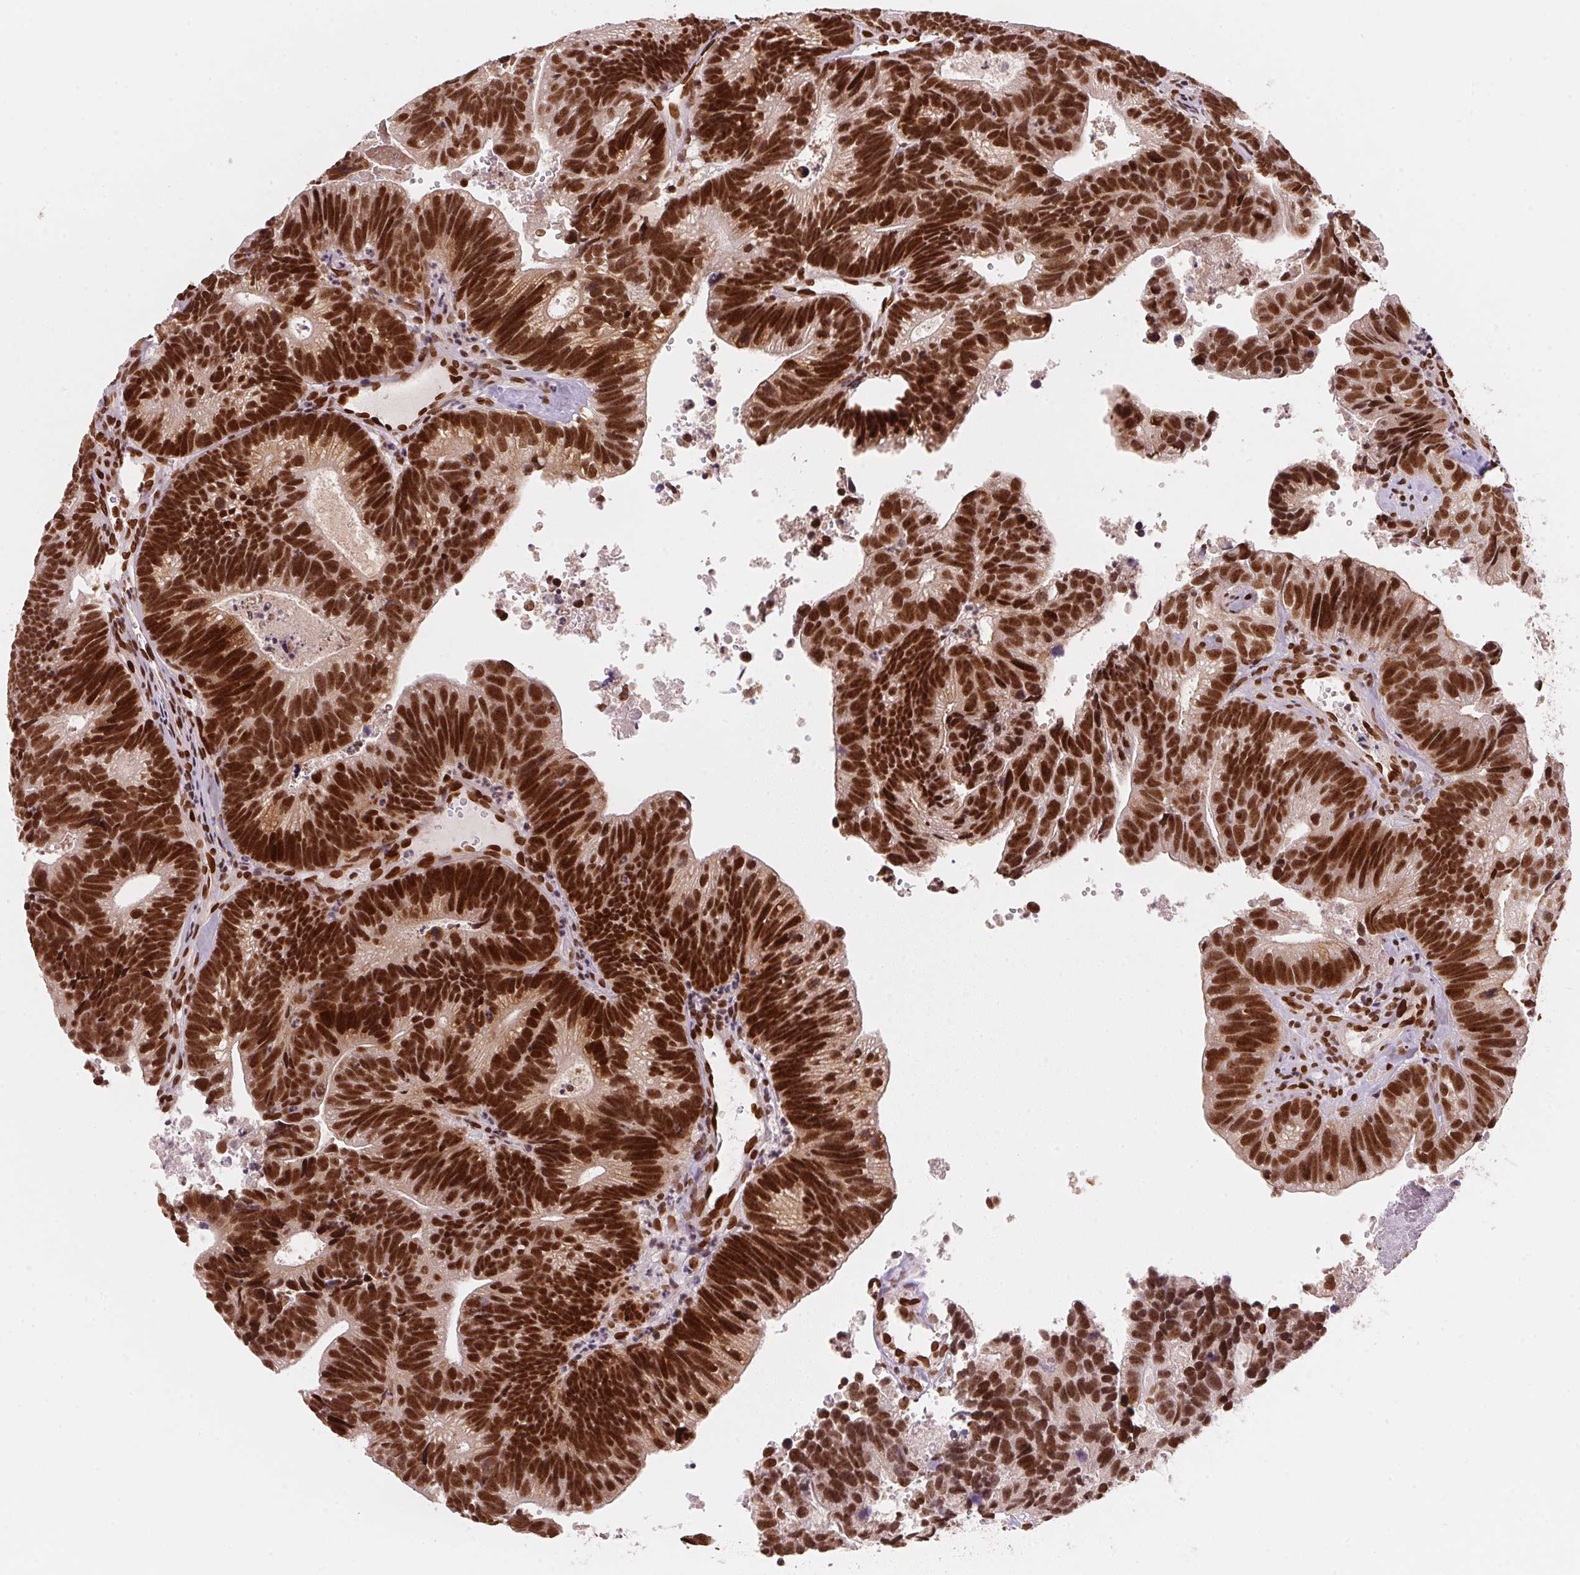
{"staining": {"intensity": "strong", "quantity": ">75%", "location": "nuclear"}, "tissue": "head and neck cancer", "cell_type": "Tumor cells", "image_type": "cancer", "snomed": [{"axis": "morphology", "description": "Adenocarcinoma, NOS"}, {"axis": "topography", "description": "Head-Neck"}], "caption": "Adenocarcinoma (head and neck) tissue reveals strong nuclear staining in about >75% of tumor cells", "gene": "SAP30BP", "patient": {"sex": "male", "age": 62}}